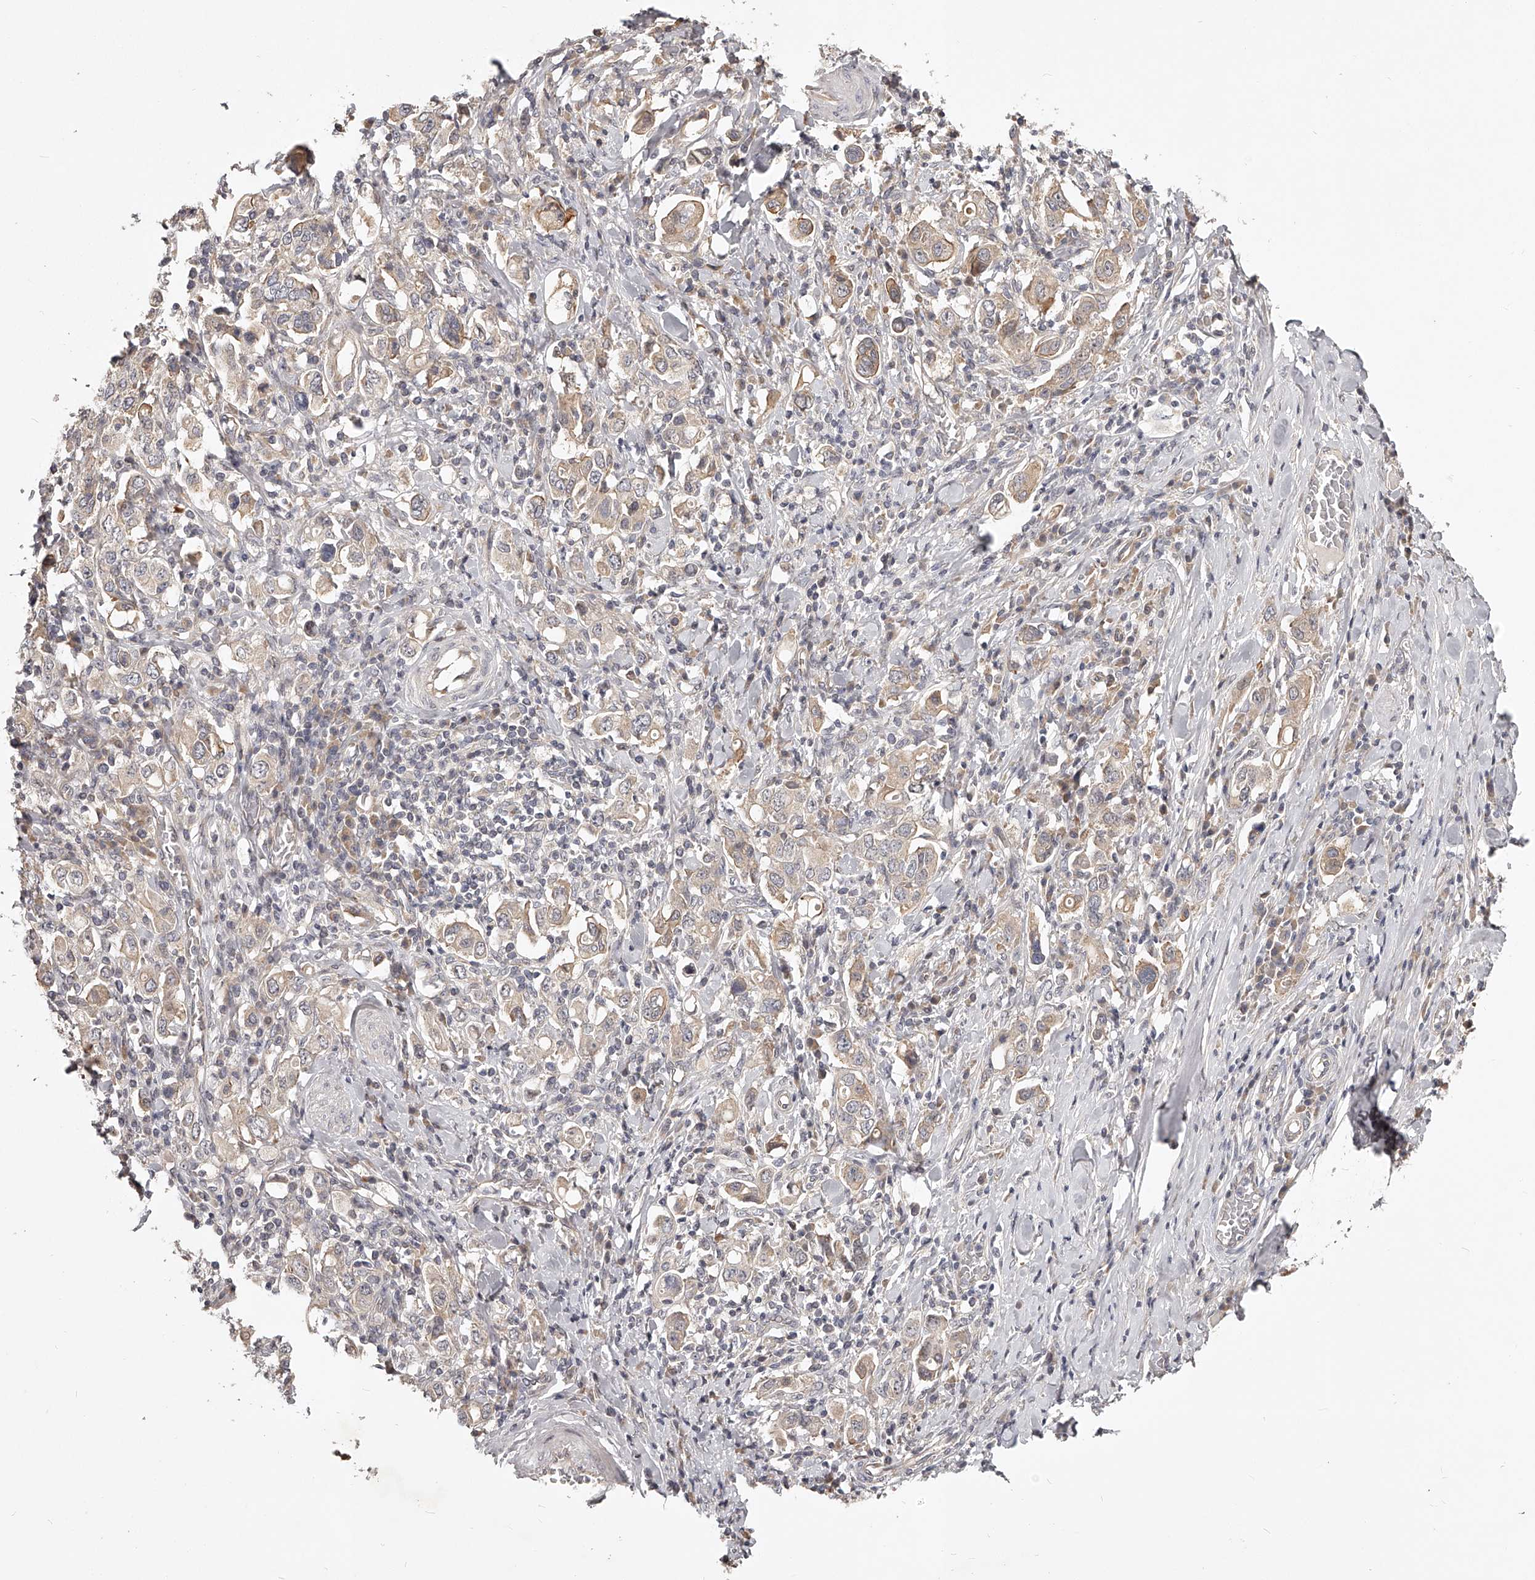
{"staining": {"intensity": "weak", "quantity": "25%-75%", "location": "cytoplasmic/membranous"}, "tissue": "stomach cancer", "cell_type": "Tumor cells", "image_type": "cancer", "snomed": [{"axis": "morphology", "description": "Adenocarcinoma, NOS"}, {"axis": "topography", "description": "Stomach, upper"}], "caption": "DAB (3,3'-diaminobenzidine) immunohistochemical staining of human adenocarcinoma (stomach) reveals weak cytoplasmic/membranous protein positivity in about 25%-75% of tumor cells.", "gene": "ZNF582", "patient": {"sex": "male", "age": 62}}